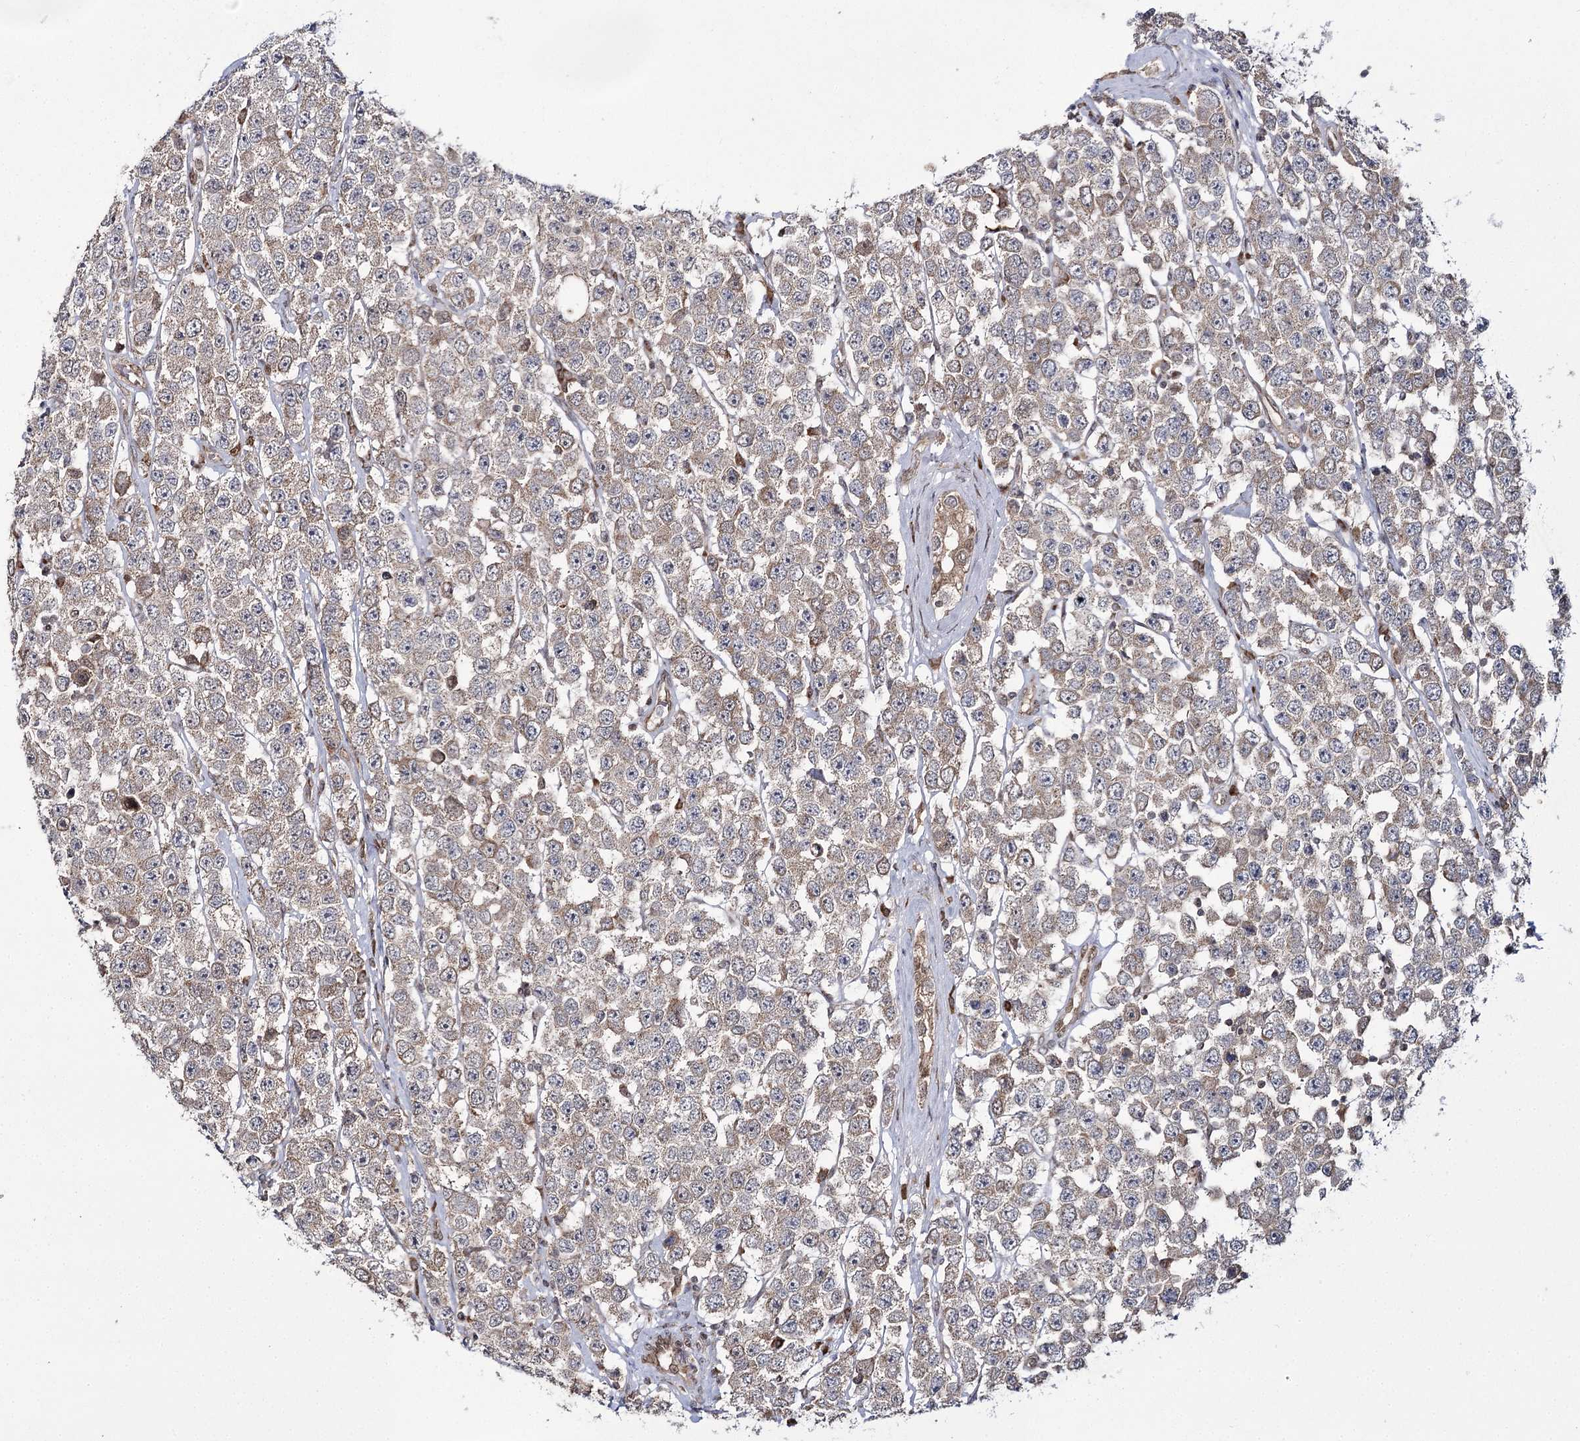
{"staining": {"intensity": "weak", "quantity": "25%-75%", "location": "cytoplasmic/membranous"}, "tissue": "testis cancer", "cell_type": "Tumor cells", "image_type": "cancer", "snomed": [{"axis": "morphology", "description": "Seminoma, NOS"}, {"axis": "topography", "description": "Testis"}], "caption": "Immunohistochemistry of testis seminoma exhibits low levels of weak cytoplasmic/membranous staining in approximately 25%-75% of tumor cells.", "gene": "TRNT1", "patient": {"sex": "male", "age": 28}}